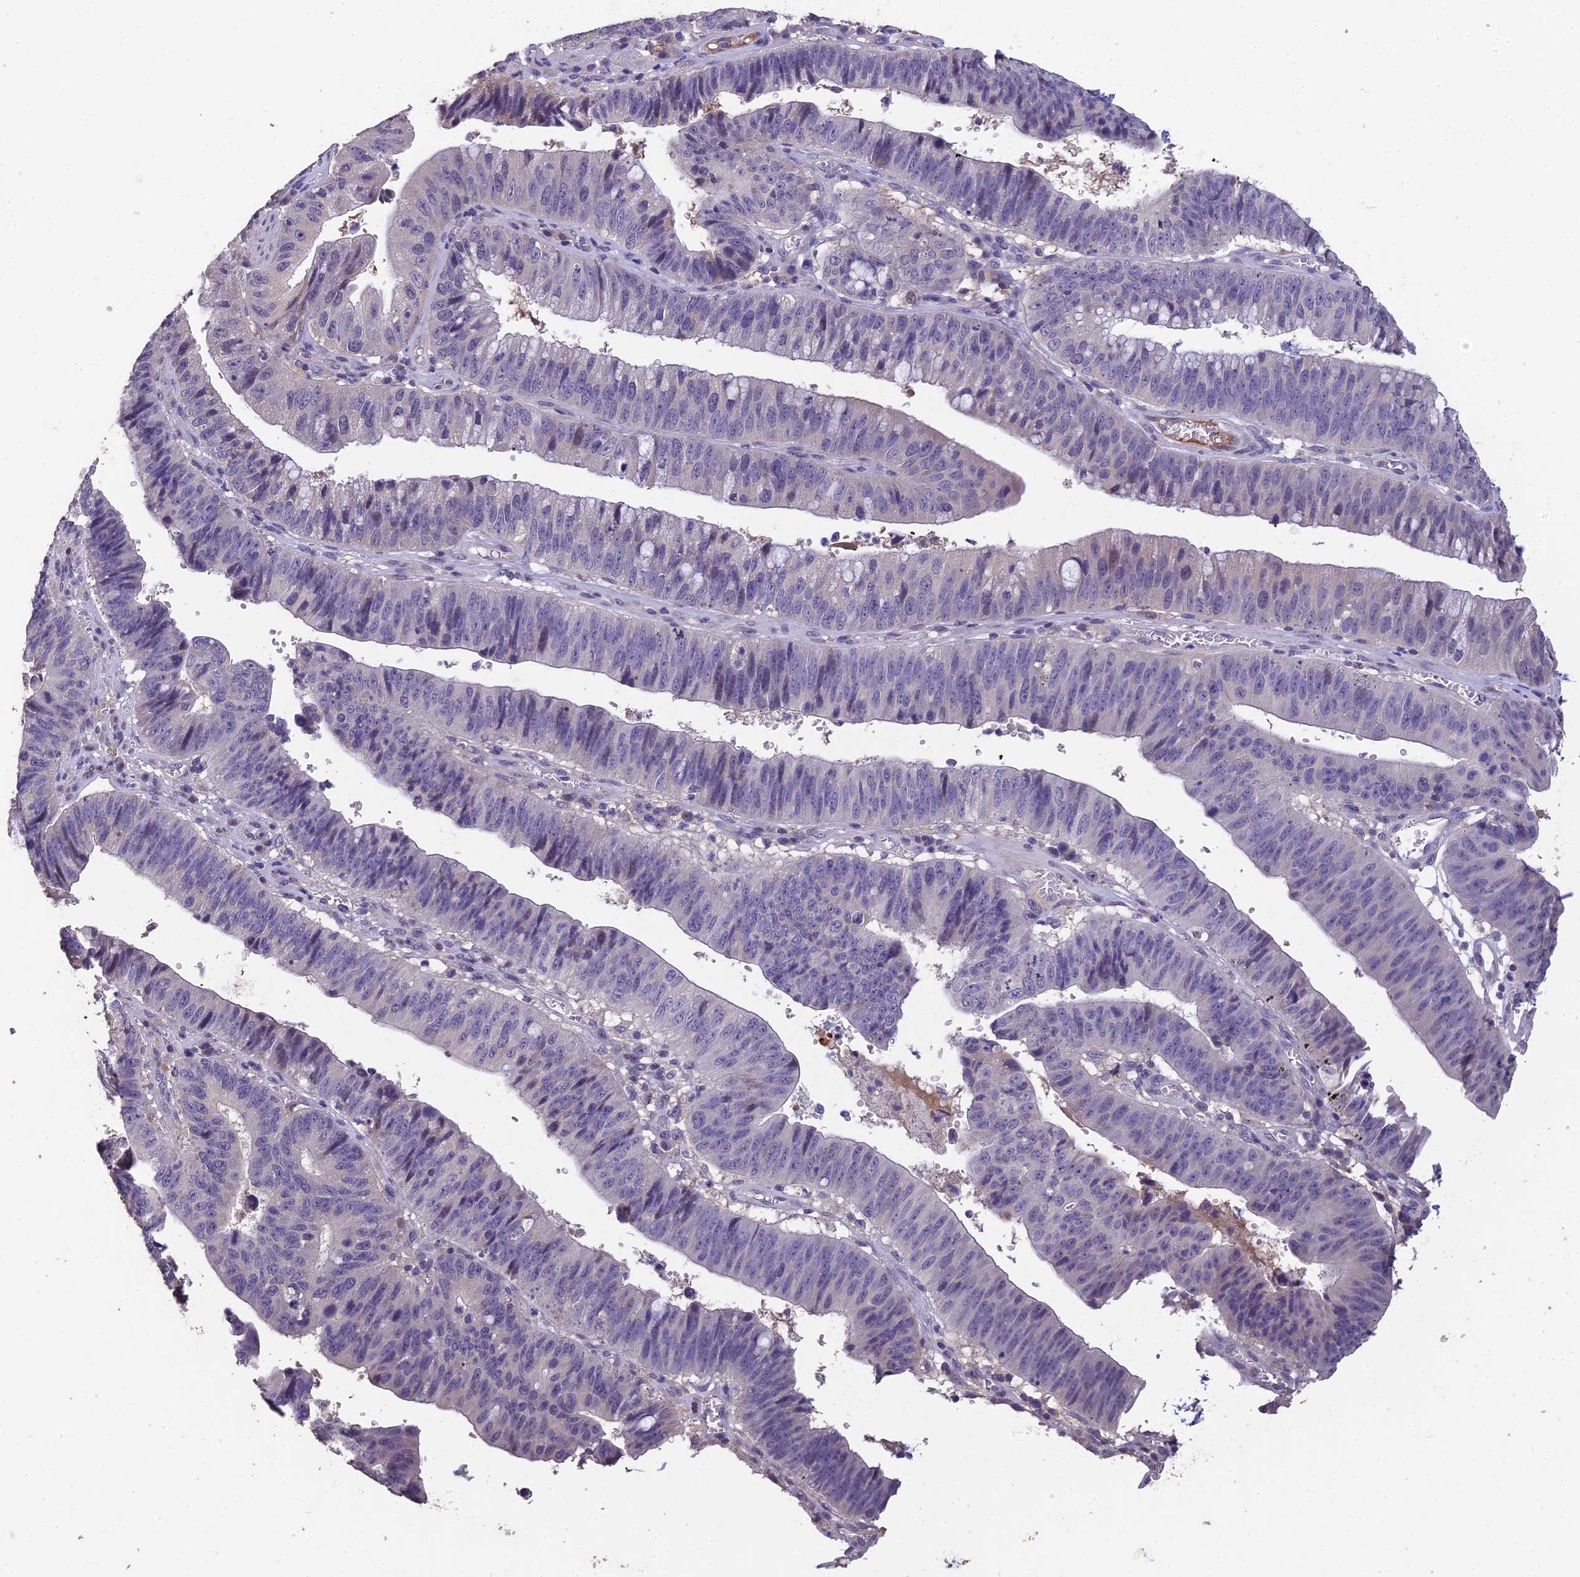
{"staining": {"intensity": "negative", "quantity": "none", "location": "none"}, "tissue": "stomach cancer", "cell_type": "Tumor cells", "image_type": "cancer", "snomed": [{"axis": "morphology", "description": "Adenocarcinoma, NOS"}, {"axis": "topography", "description": "Stomach"}], "caption": "IHC histopathology image of neoplastic tissue: stomach cancer (adenocarcinoma) stained with DAB (3,3'-diaminobenzidine) reveals no significant protein expression in tumor cells.", "gene": "CEACAM16", "patient": {"sex": "male", "age": 59}}